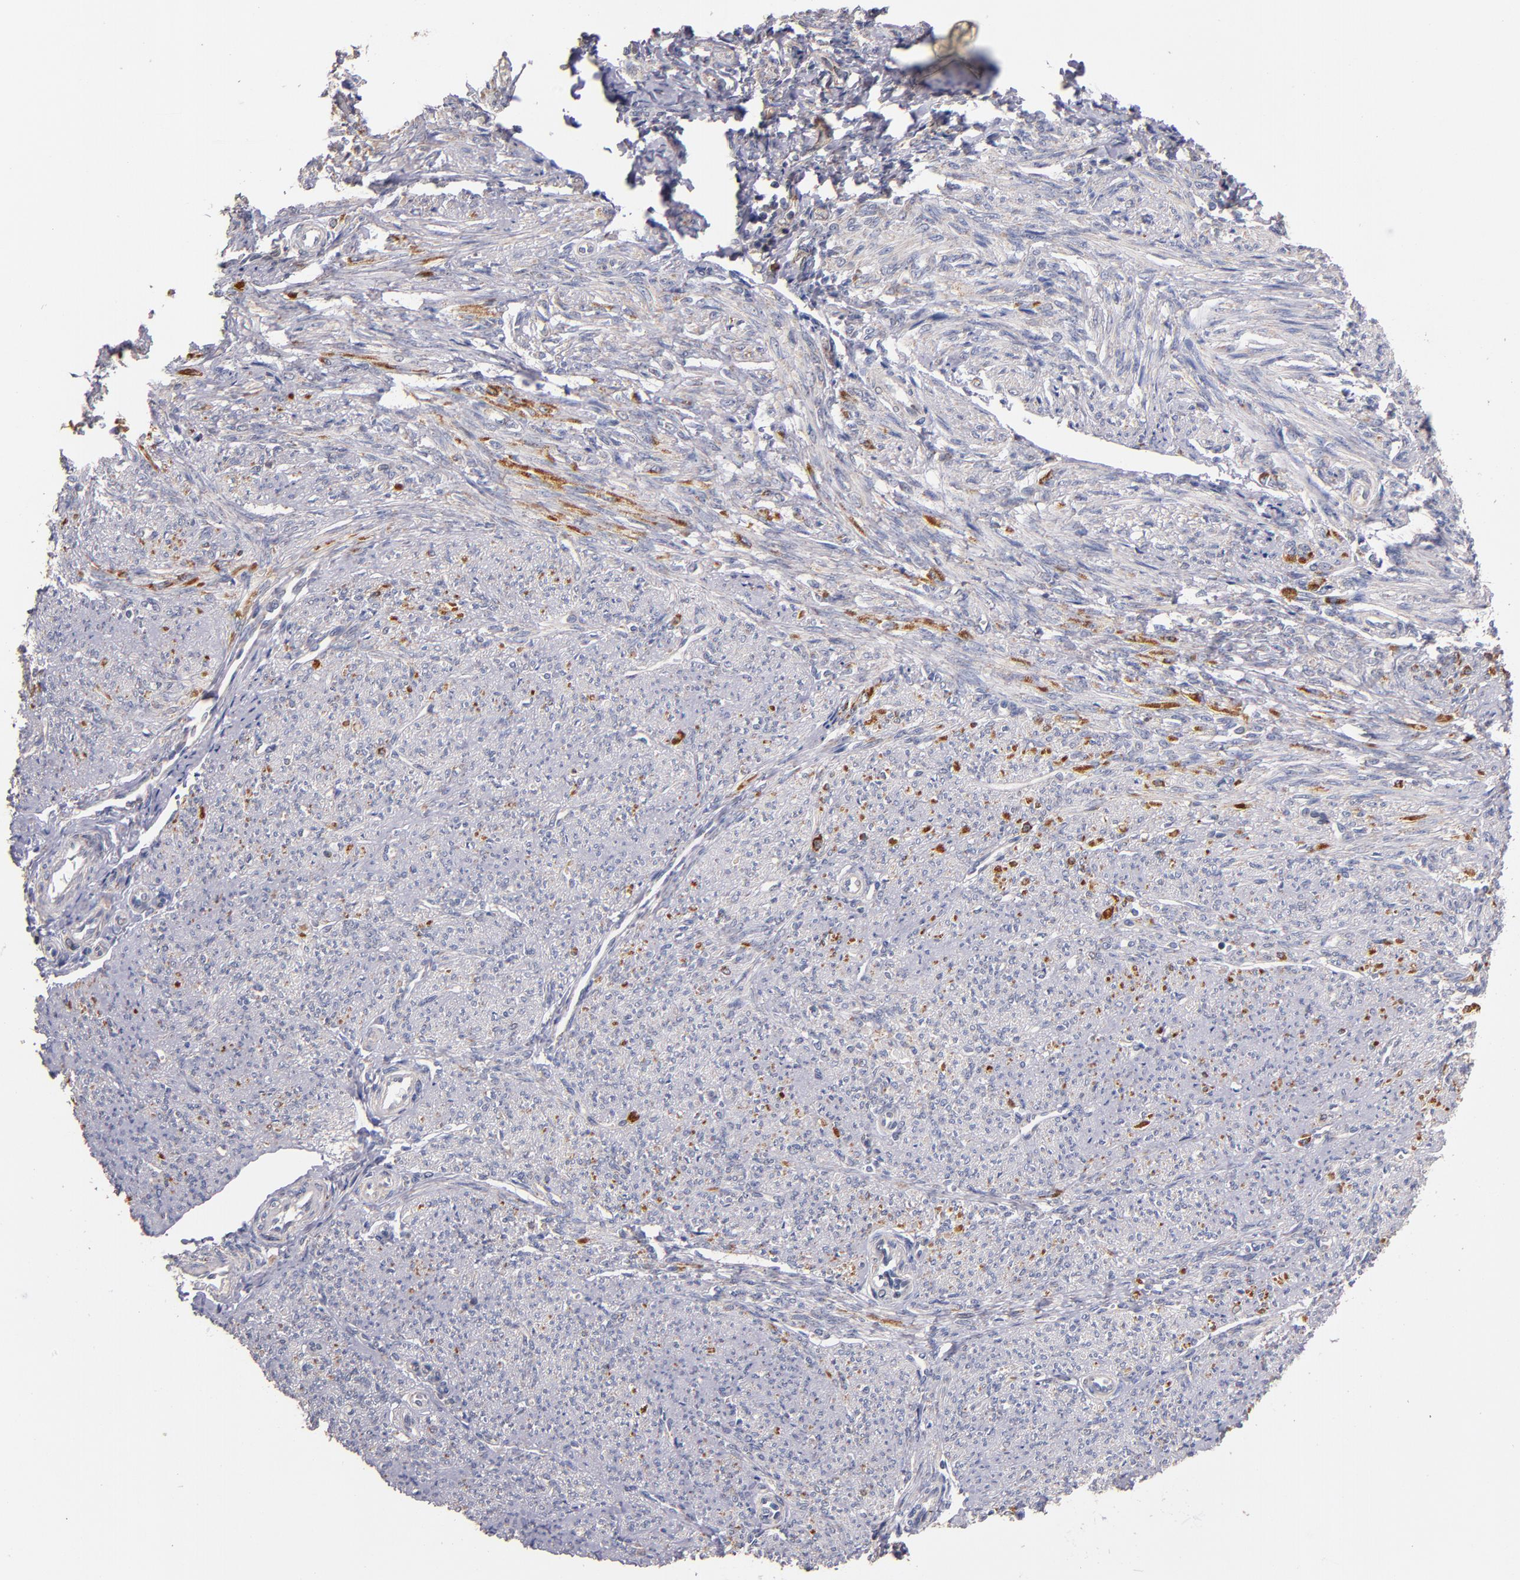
{"staining": {"intensity": "moderate", "quantity": "25%-75%", "location": "cytoplasmic/membranous,nuclear"}, "tissue": "smooth muscle", "cell_type": "Smooth muscle cells", "image_type": "normal", "snomed": [{"axis": "morphology", "description": "Normal tissue, NOS"}, {"axis": "topography", "description": "Smooth muscle"}], "caption": "Protein staining demonstrates moderate cytoplasmic/membranous,nuclear positivity in about 25%-75% of smooth muscle cells in benign smooth muscle.", "gene": "DIABLO", "patient": {"sex": "female", "age": 65}}